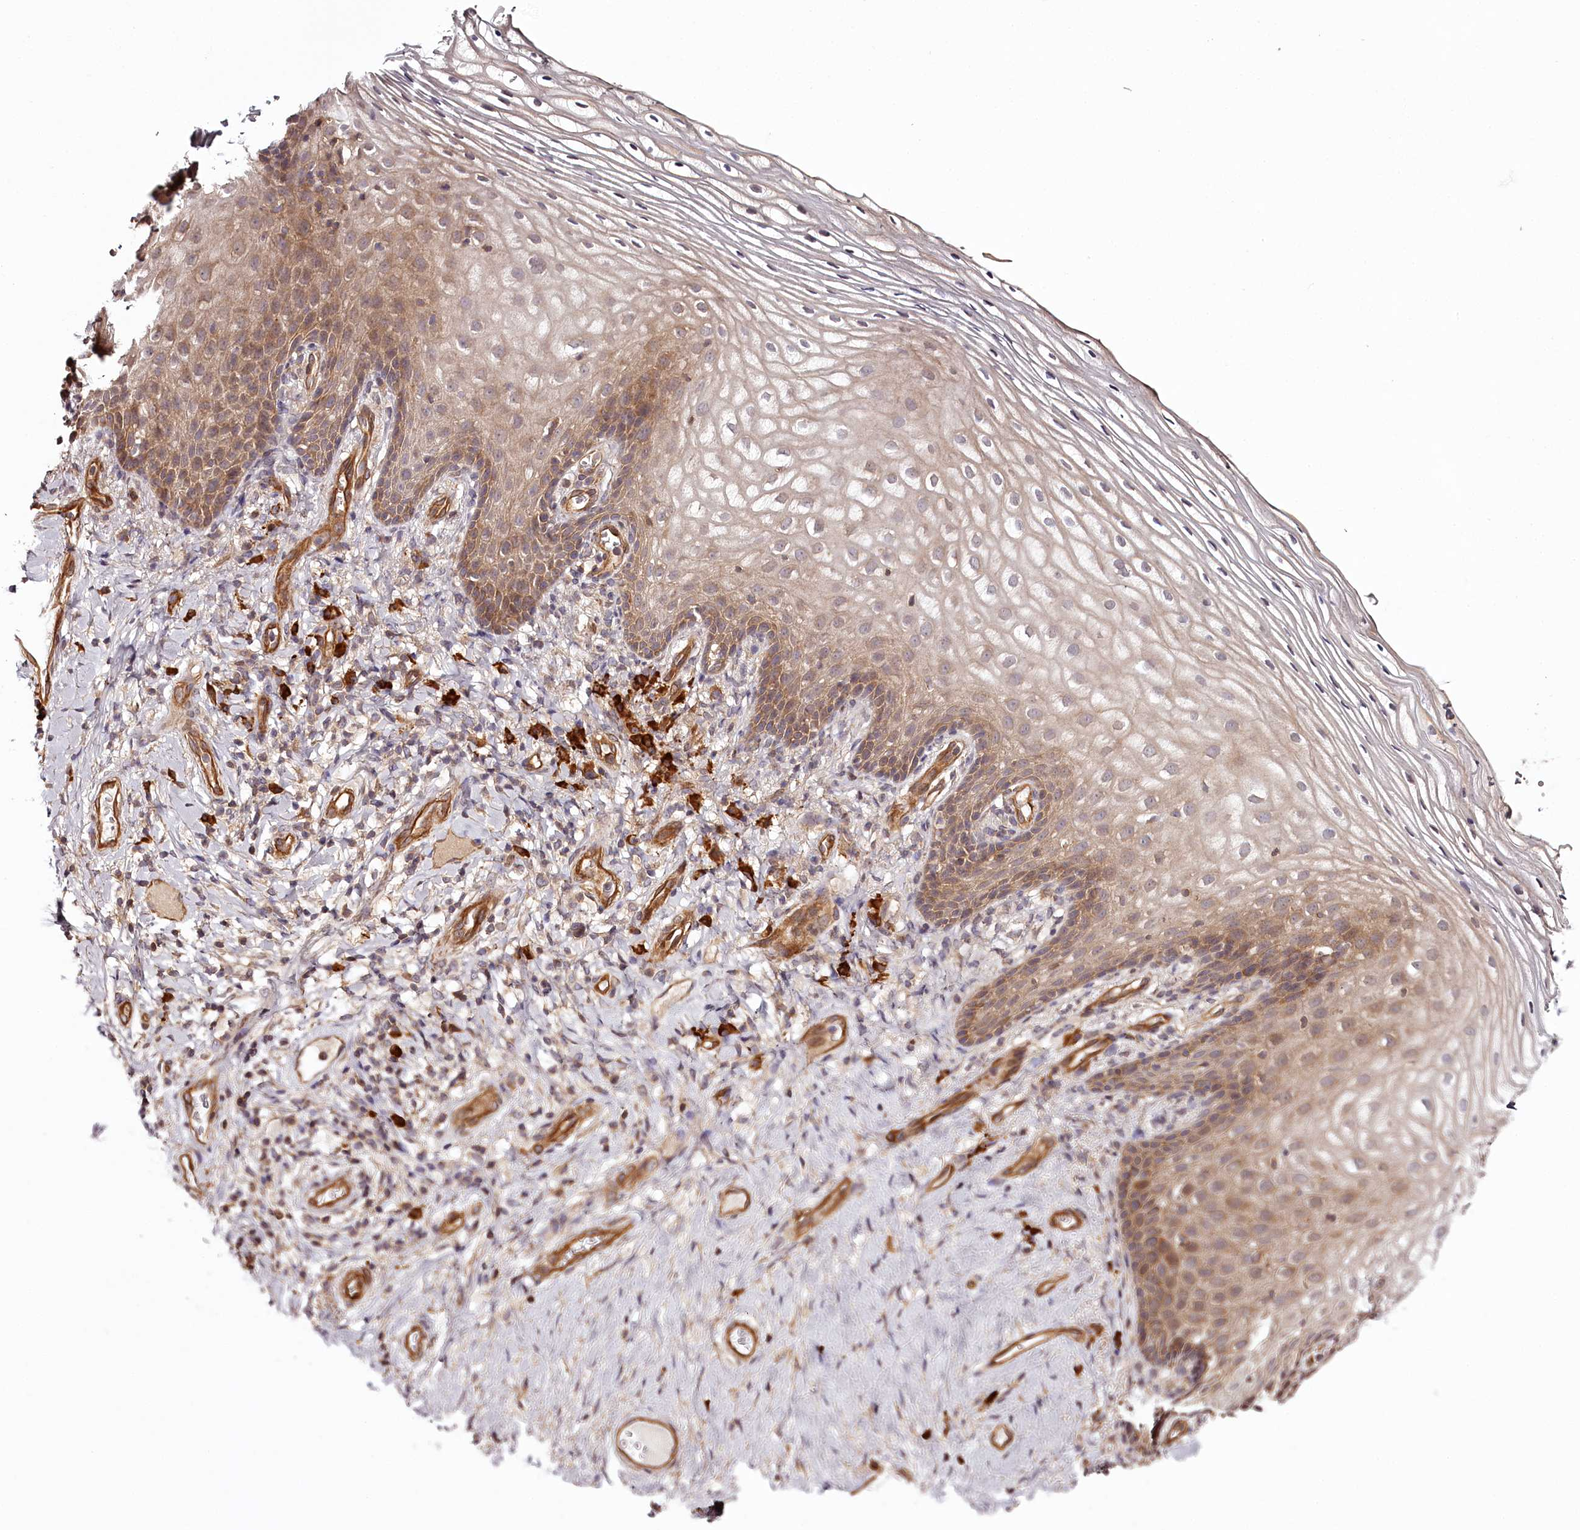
{"staining": {"intensity": "moderate", "quantity": "25%-75%", "location": "cytoplasmic/membranous"}, "tissue": "vagina", "cell_type": "Squamous epithelial cells", "image_type": "normal", "snomed": [{"axis": "morphology", "description": "Normal tissue, NOS"}, {"axis": "topography", "description": "Vagina"}], "caption": "Protein analysis of unremarkable vagina demonstrates moderate cytoplasmic/membranous positivity in approximately 25%-75% of squamous epithelial cells.", "gene": "TARS1", "patient": {"sex": "female", "age": 60}}